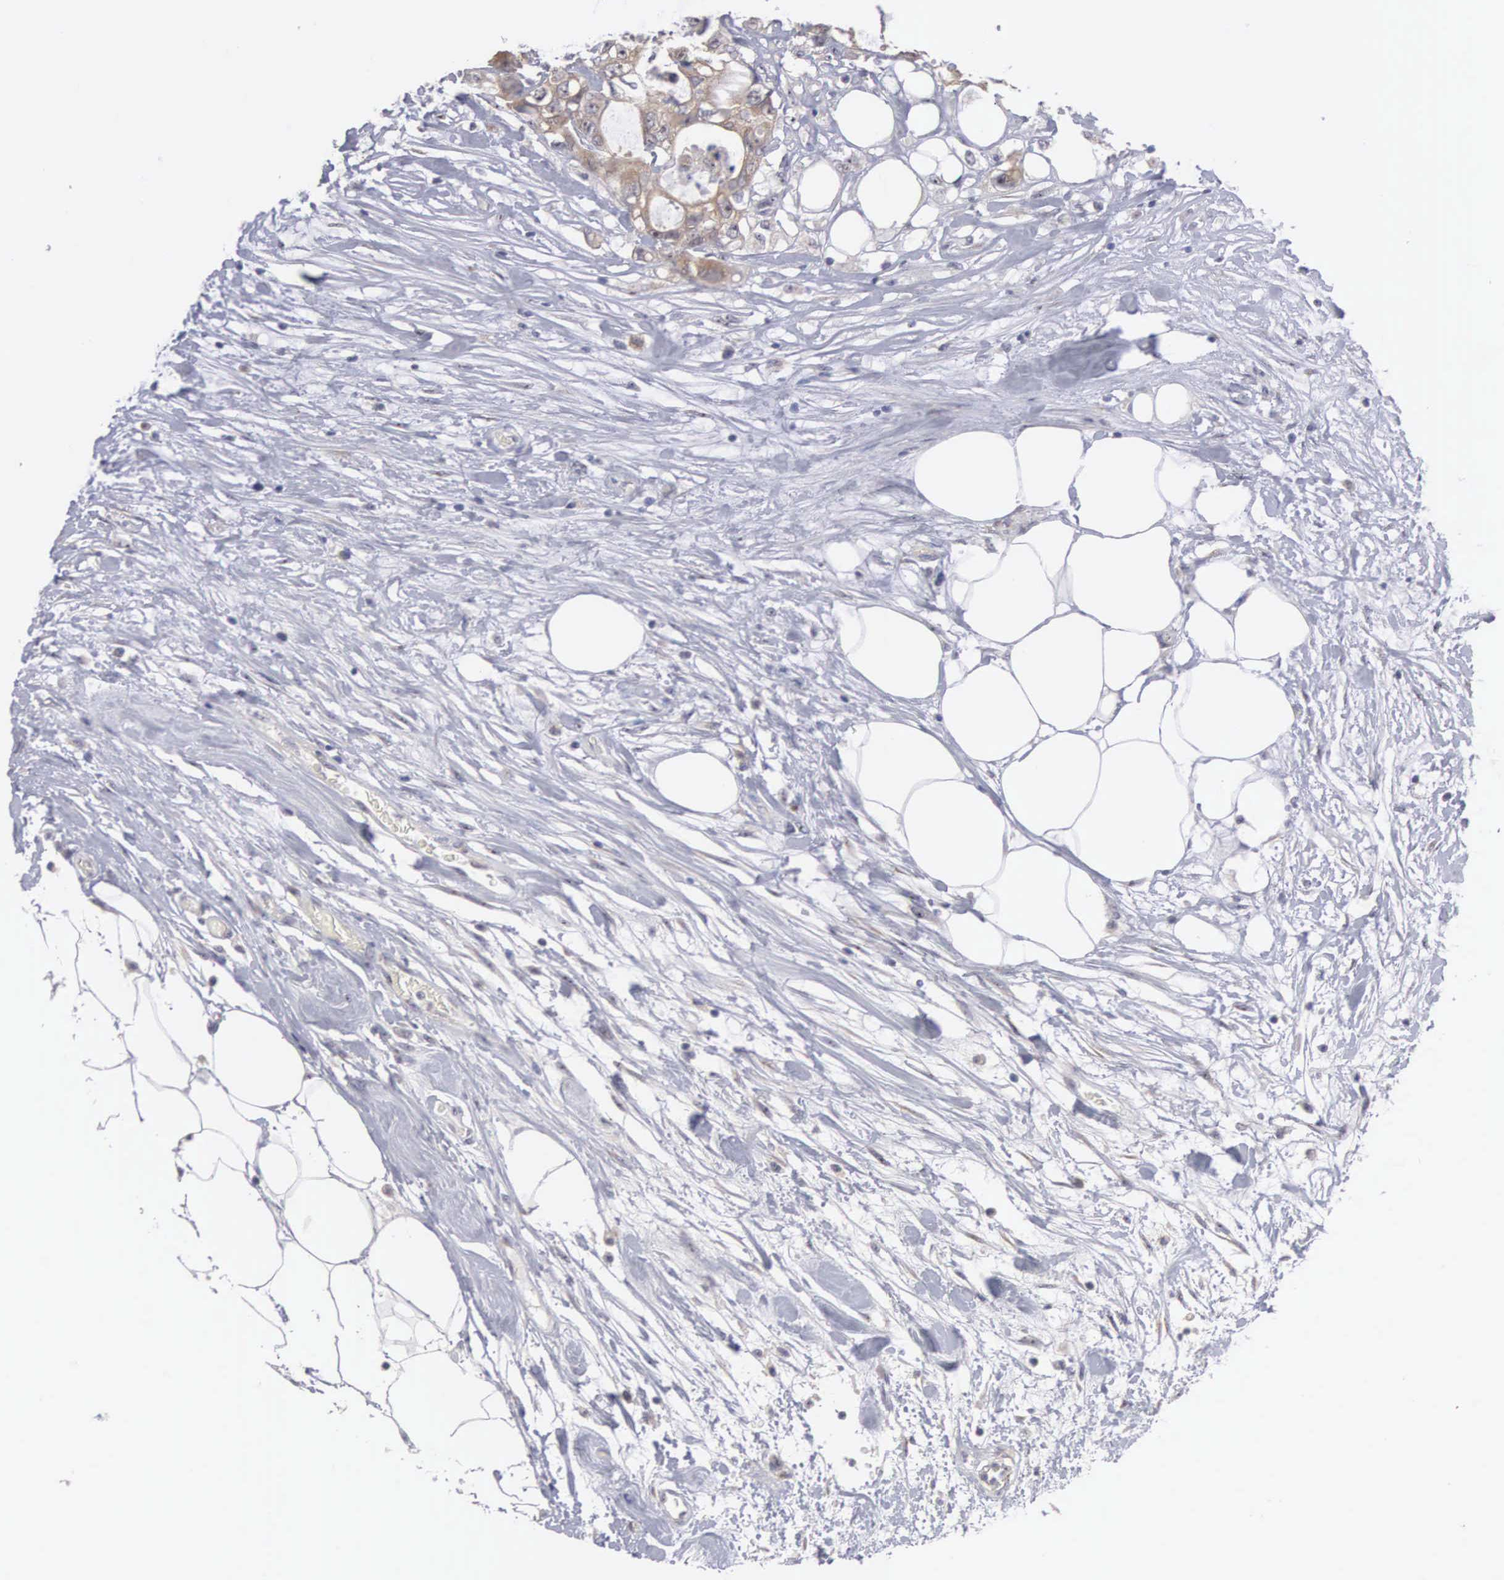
{"staining": {"intensity": "moderate", "quantity": ">75%", "location": "cytoplasmic/membranous"}, "tissue": "colorectal cancer", "cell_type": "Tumor cells", "image_type": "cancer", "snomed": [{"axis": "morphology", "description": "Adenocarcinoma, NOS"}, {"axis": "topography", "description": "Rectum"}], "caption": "The histopathology image demonstrates staining of adenocarcinoma (colorectal), revealing moderate cytoplasmic/membranous protein expression (brown color) within tumor cells. (DAB (3,3'-diaminobenzidine) IHC with brightfield microscopy, high magnification).", "gene": "AMN", "patient": {"sex": "female", "age": 57}}